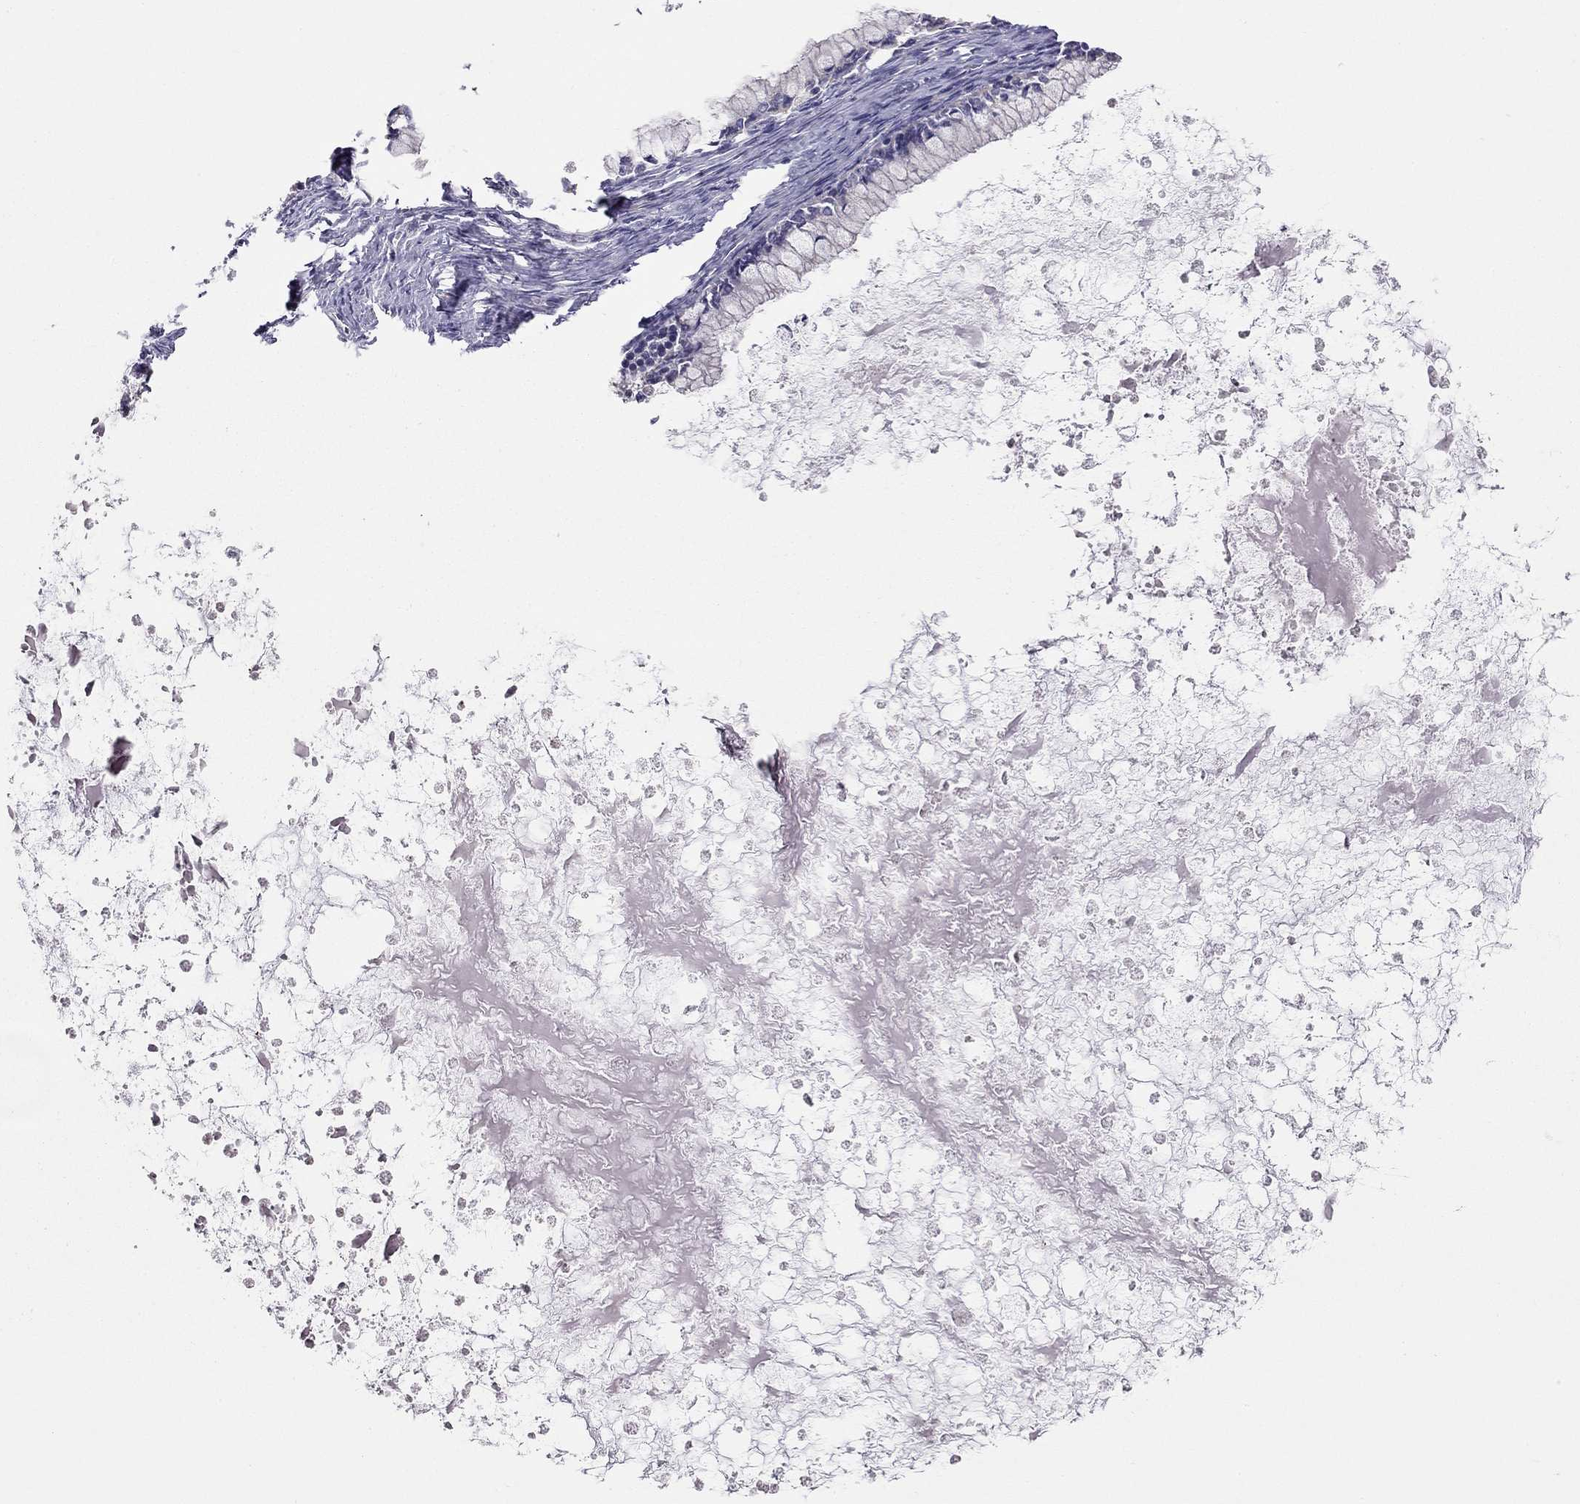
{"staining": {"intensity": "negative", "quantity": "none", "location": "none"}, "tissue": "ovarian cancer", "cell_type": "Tumor cells", "image_type": "cancer", "snomed": [{"axis": "morphology", "description": "Cystadenocarcinoma, mucinous, NOS"}, {"axis": "topography", "description": "Ovary"}], "caption": "This is an immunohistochemistry micrograph of human ovarian cancer (mucinous cystadenocarcinoma). There is no staining in tumor cells.", "gene": "LRIT3", "patient": {"sex": "female", "age": 67}}